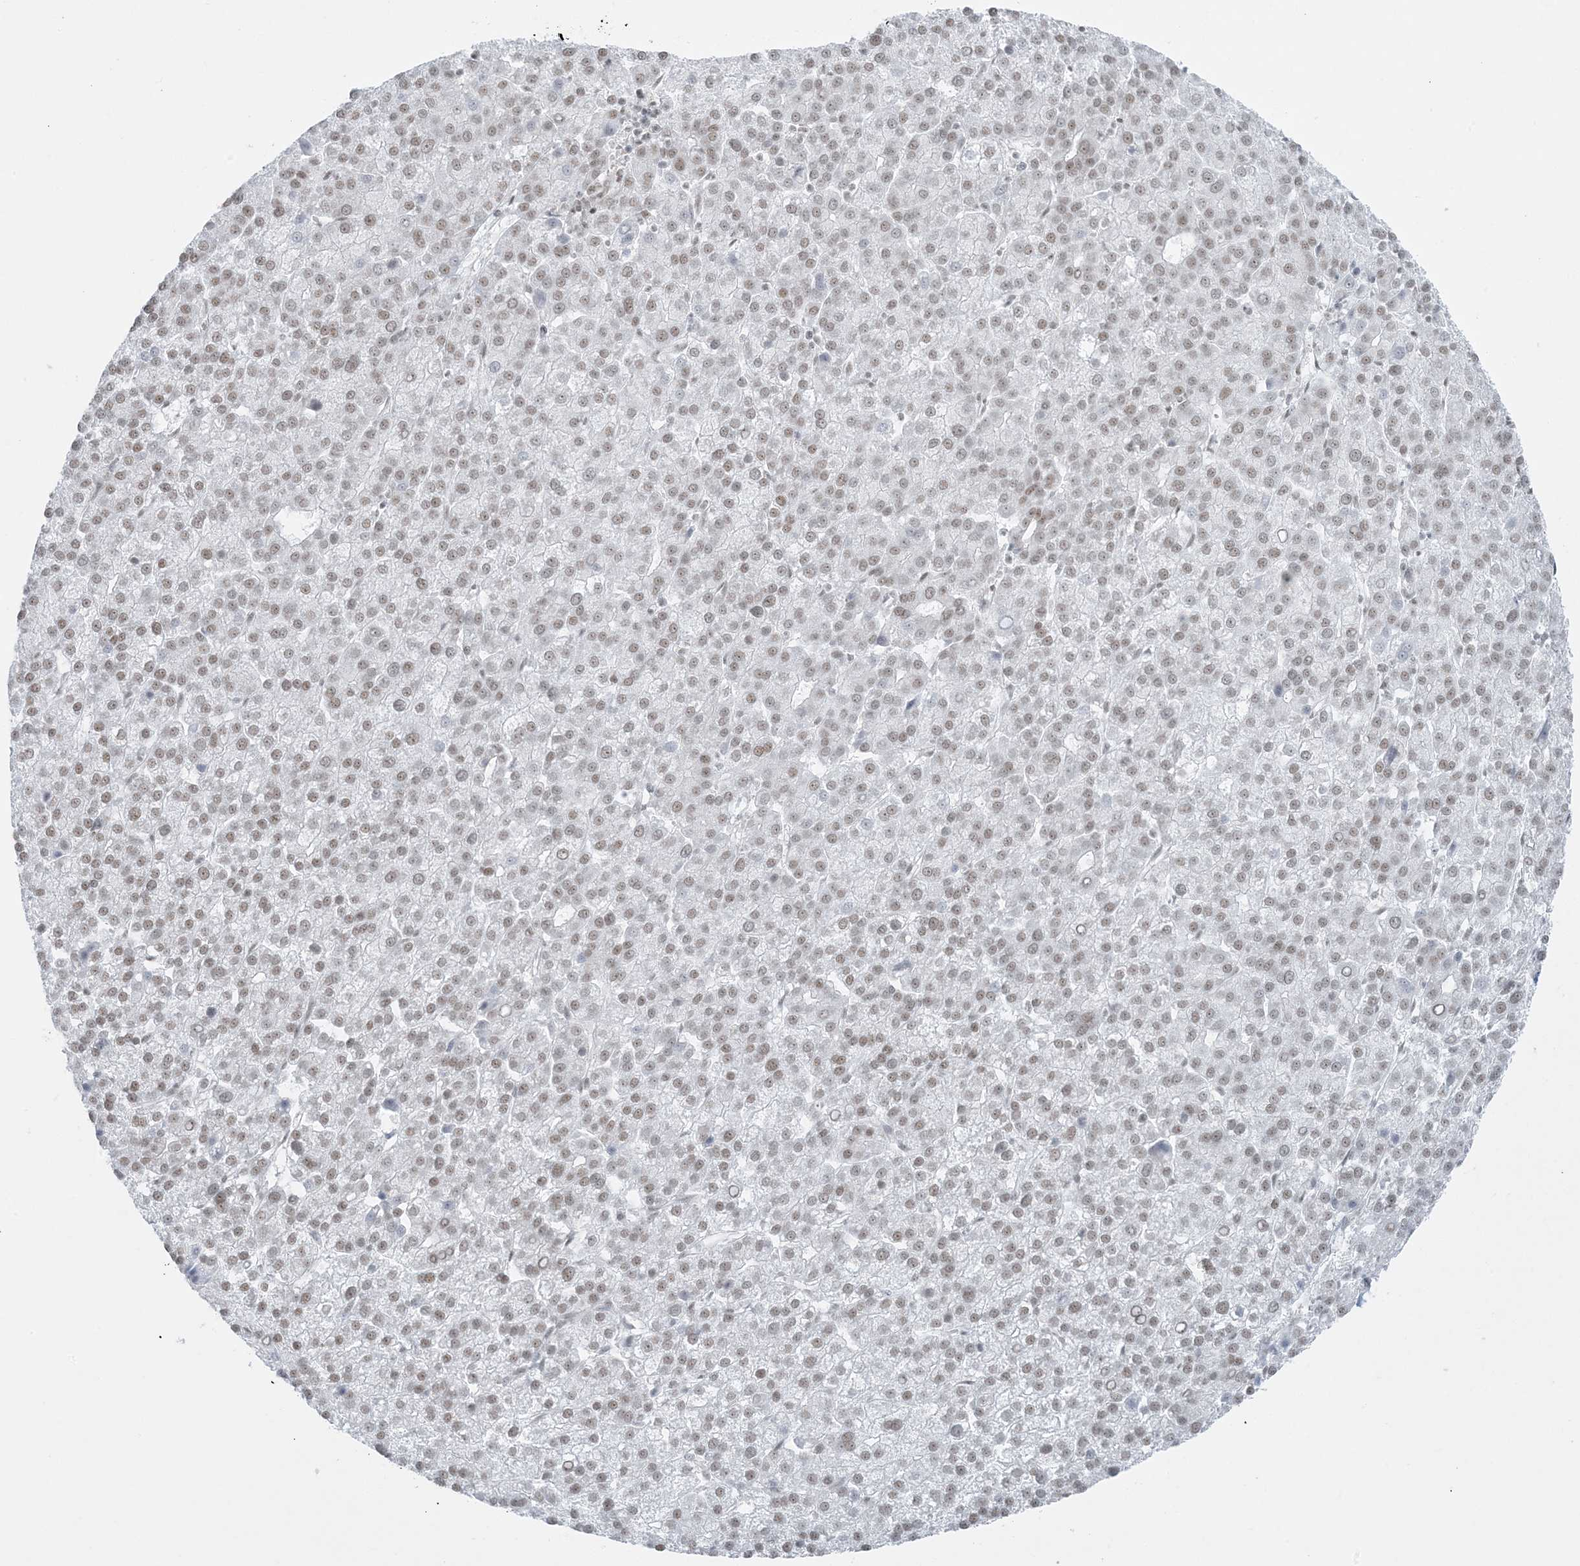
{"staining": {"intensity": "weak", "quantity": ">75%", "location": "nuclear"}, "tissue": "liver cancer", "cell_type": "Tumor cells", "image_type": "cancer", "snomed": [{"axis": "morphology", "description": "Carcinoma, Hepatocellular, NOS"}, {"axis": "topography", "description": "Liver"}], "caption": "An image of human liver hepatocellular carcinoma stained for a protein demonstrates weak nuclear brown staining in tumor cells. (Brightfield microscopy of DAB IHC at high magnification).", "gene": "ZNF787", "patient": {"sex": "female", "age": 58}}